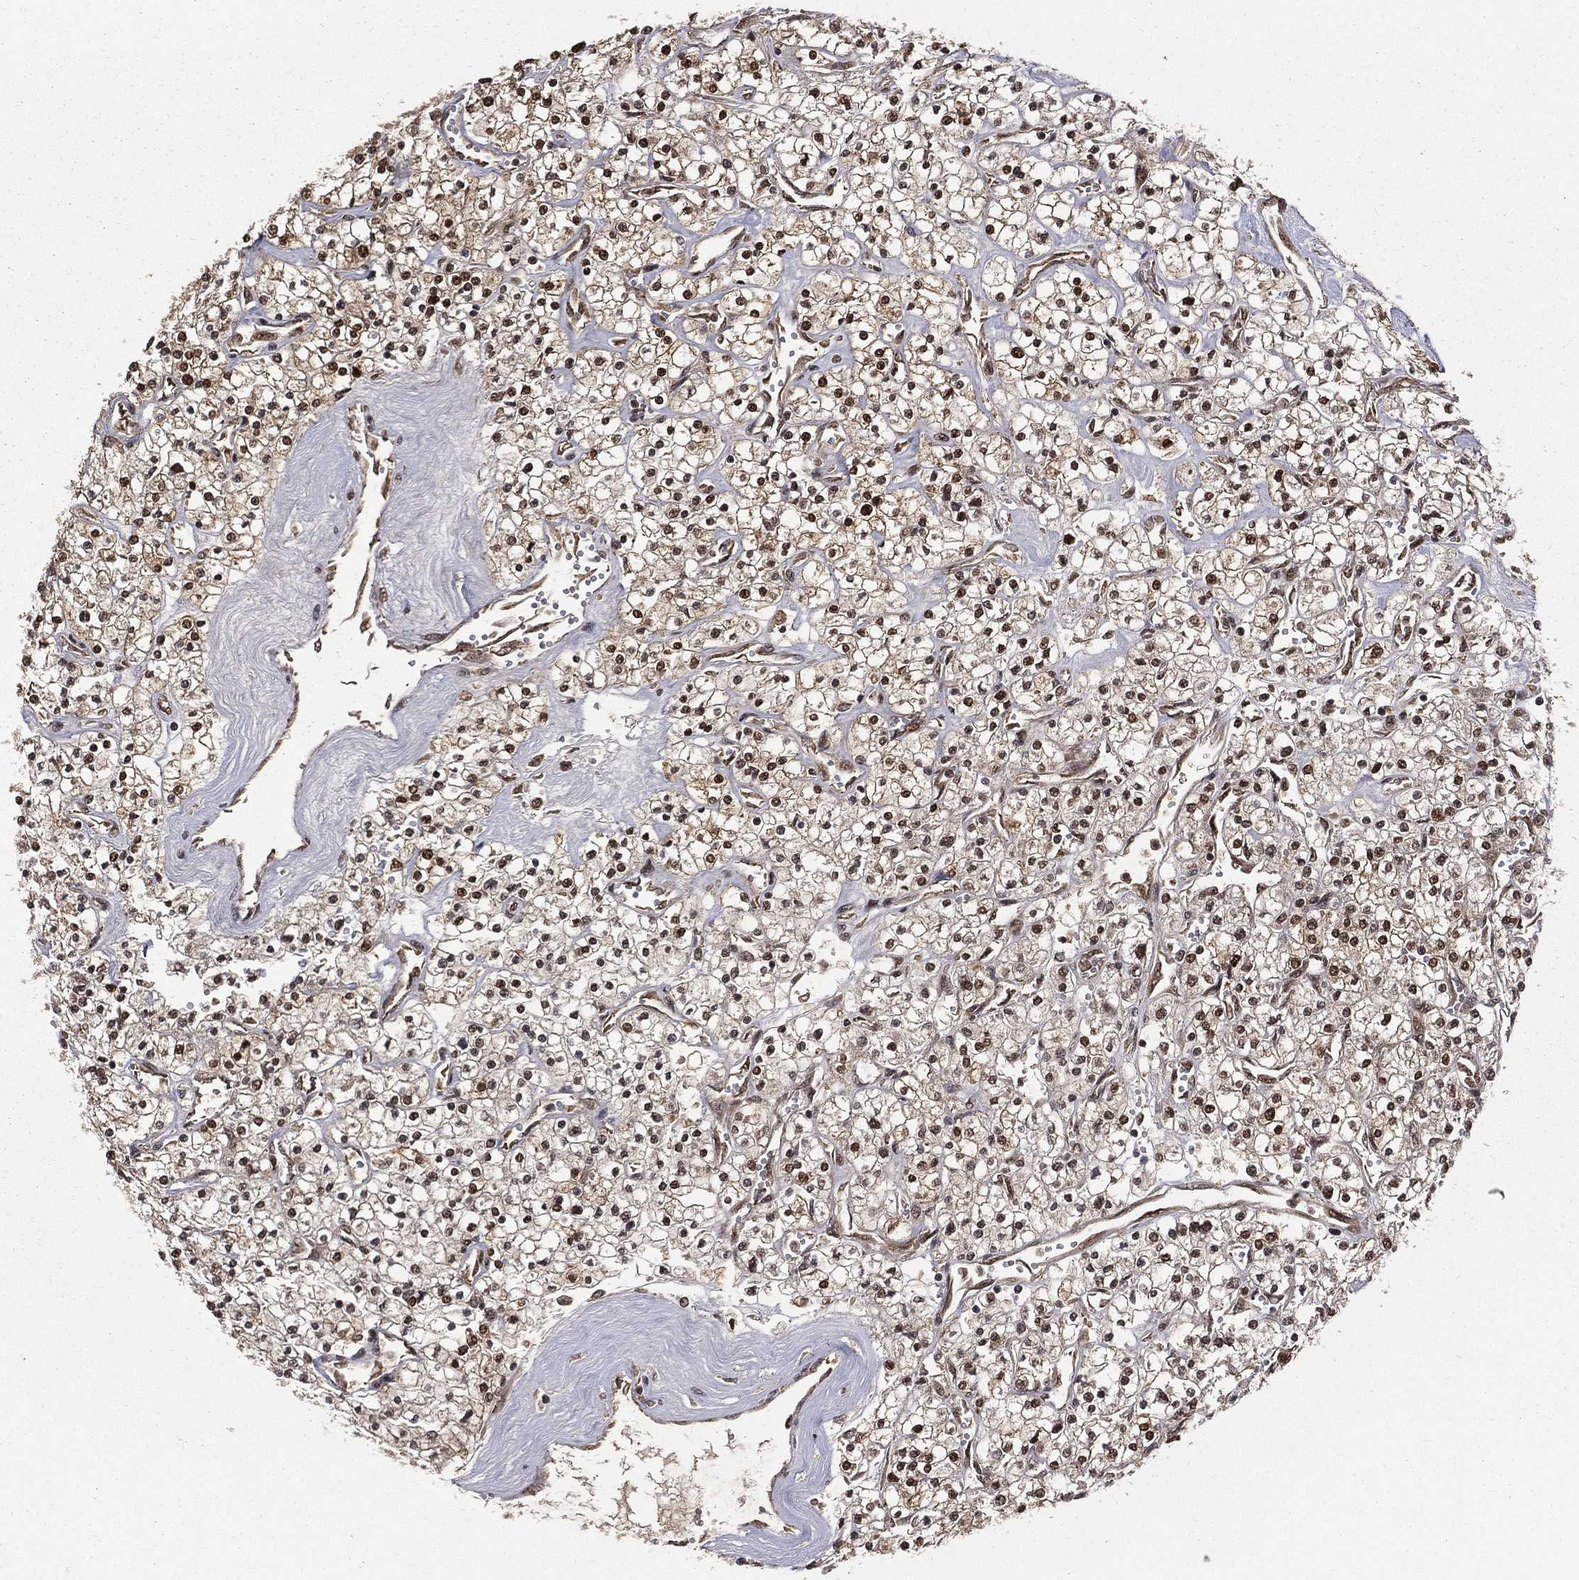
{"staining": {"intensity": "strong", "quantity": "25%-75%", "location": "nuclear"}, "tissue": "renal cancer", "cell_type": "Tumor cells", "image_type": "cancer", "snomed": [{"axis": "morphology", "description": "Adenocarcinoma, NOS"}, {"axis": "topography", "description": "Kidney"}], "caption": "Strong nuclear protein expression is present in about 25%-75% of tumor cells in renal cancer (adenocarcinoma).", "gene": "JMJD6", "patient": {"sex": "male", "age": 80}}